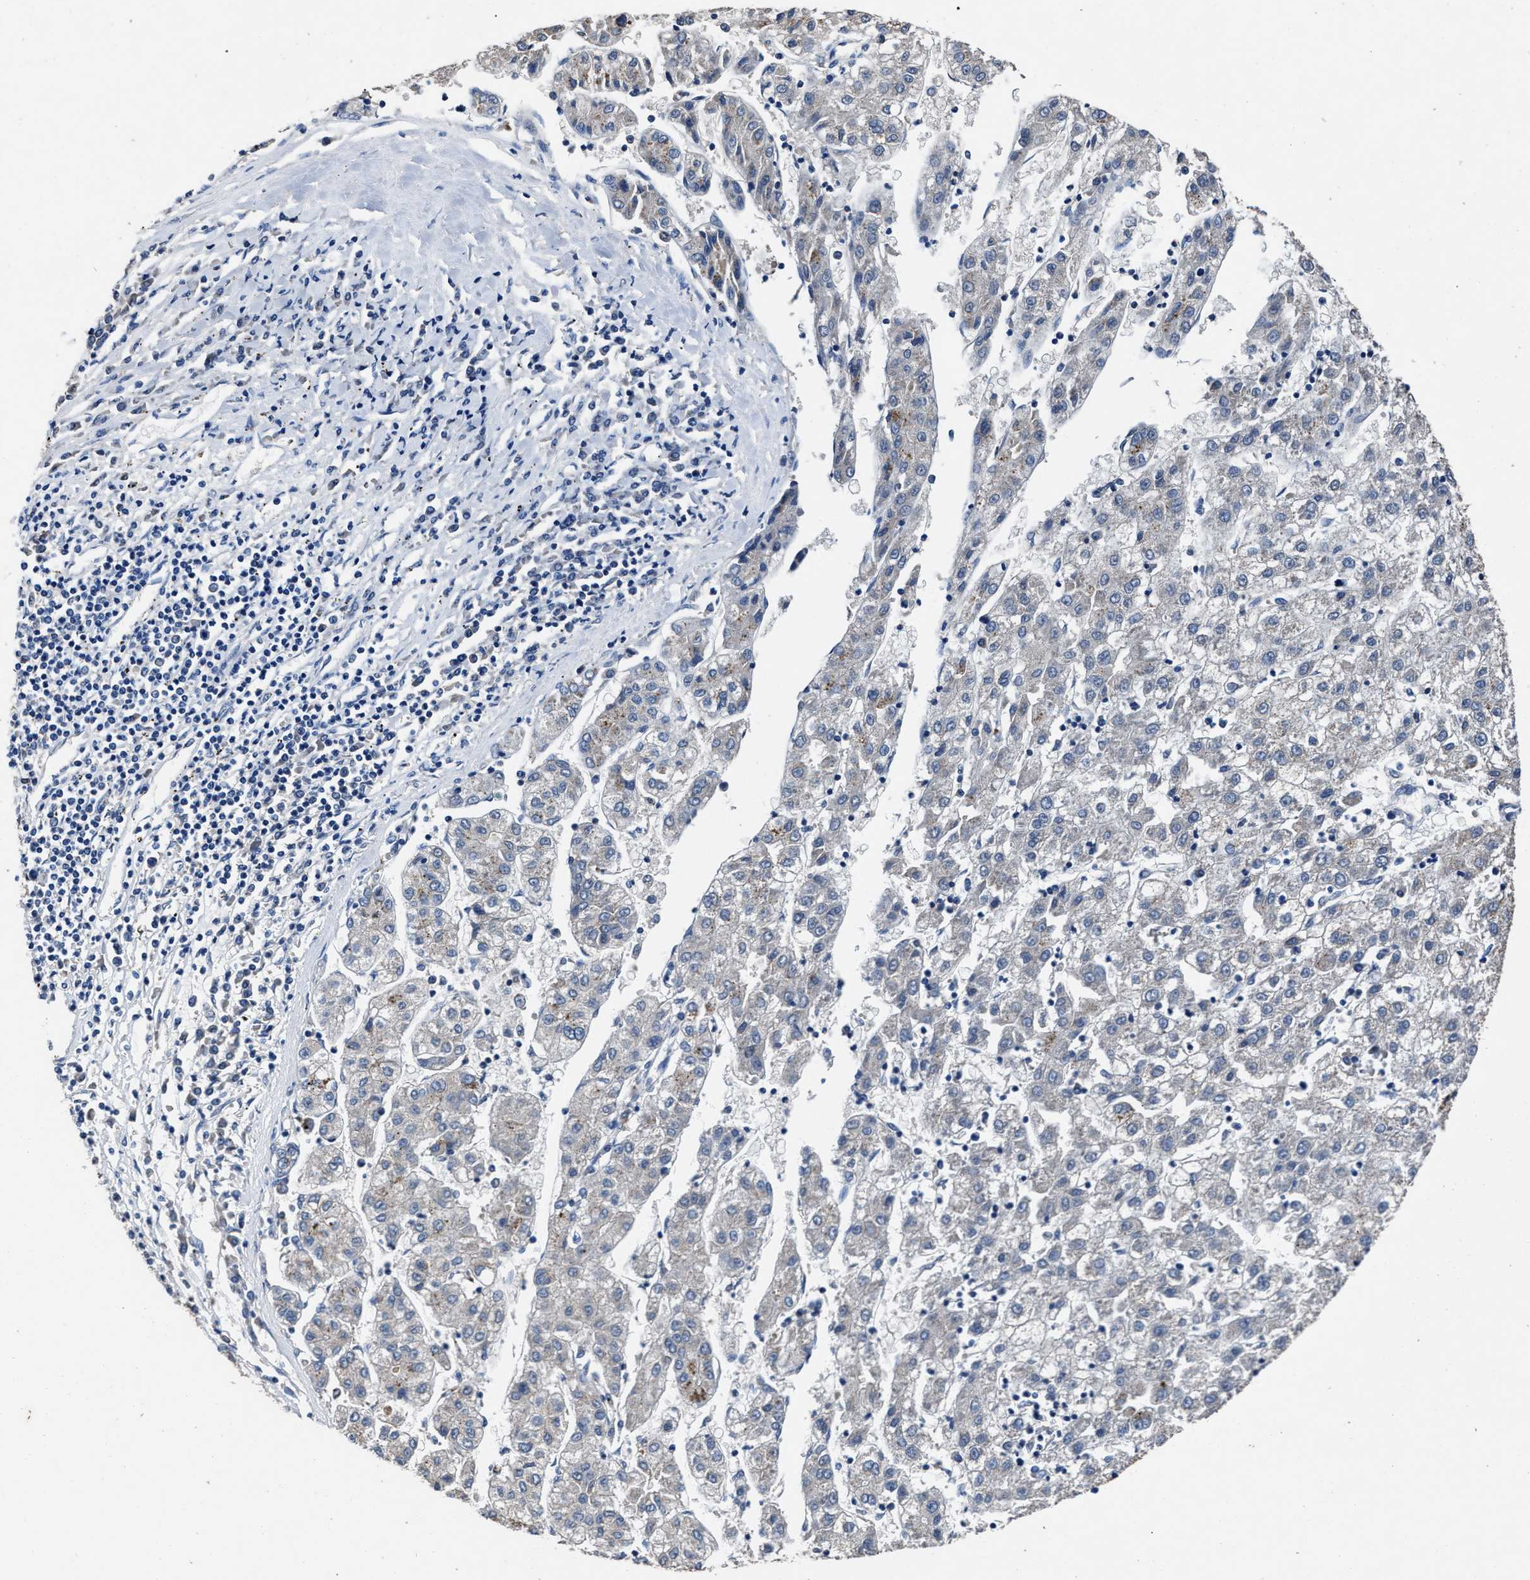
{"staining": {"intensity": "negative", "quantity": "none", "location": "none"}, "tissue": "liver cancer", "cell_type": "Tumor cells", "image_type": "cancer", "snomed": [{"axis": "morphology", "description": "Carcinoma, Hepatocellular, NOS"}, {"axis": "topography", "description": "Liver"}], "caption": "Immunohistochemistry image of neoplastic tissue: hepatocellular carcinoma (liver) stained with DAB displays no significant protein positivity in tumor cells. (Brightfield microscopy of DAB (3,3'-diaminobenzidine) IHC at high magnification).", "gene": "UBR4", "patient": {"sex": "male", "age": 72}}